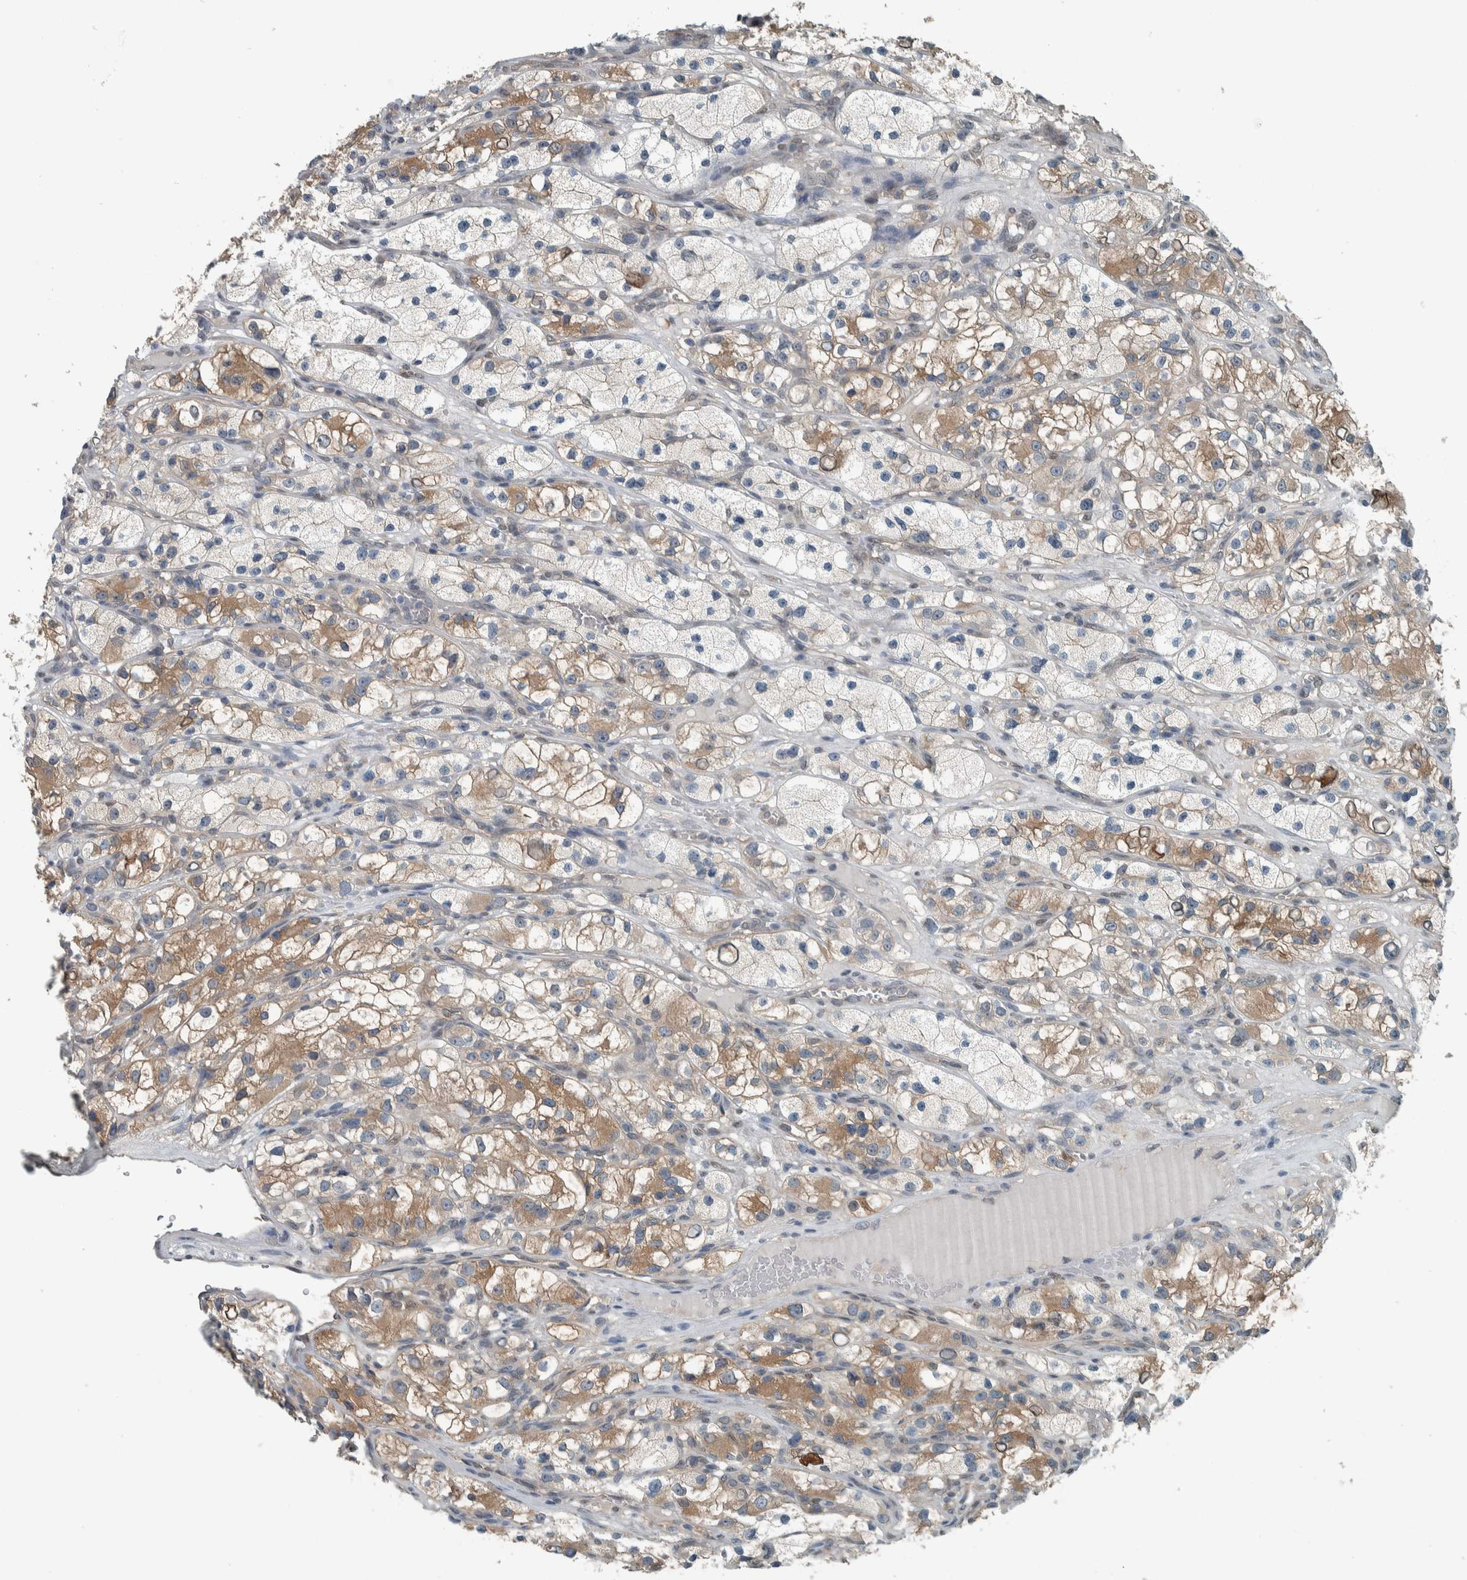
{"staining": {"intensity": "weak", "quantity": ">75%", "location": "cytoplasmic/membranous"}, "tissue": "renal cancer", "cell_type": "Tumor cells", "image_type": "cancer", "snomed": [{"axis": "morphology", "description": "Adenocarcinoma, NOS"}, {"axis": "topography", "description": "Kidney"}], "caption": "High-power microscopy captured an immunohistochemistry (IHC) micrograph of renal cancer, revealing weak cytoplasmic/membranous positivity in about >75% of tumor cells. Nuclei are stained in blue.", "gene": "ALAD", "patient": {"sex": "female", "age": 57}}